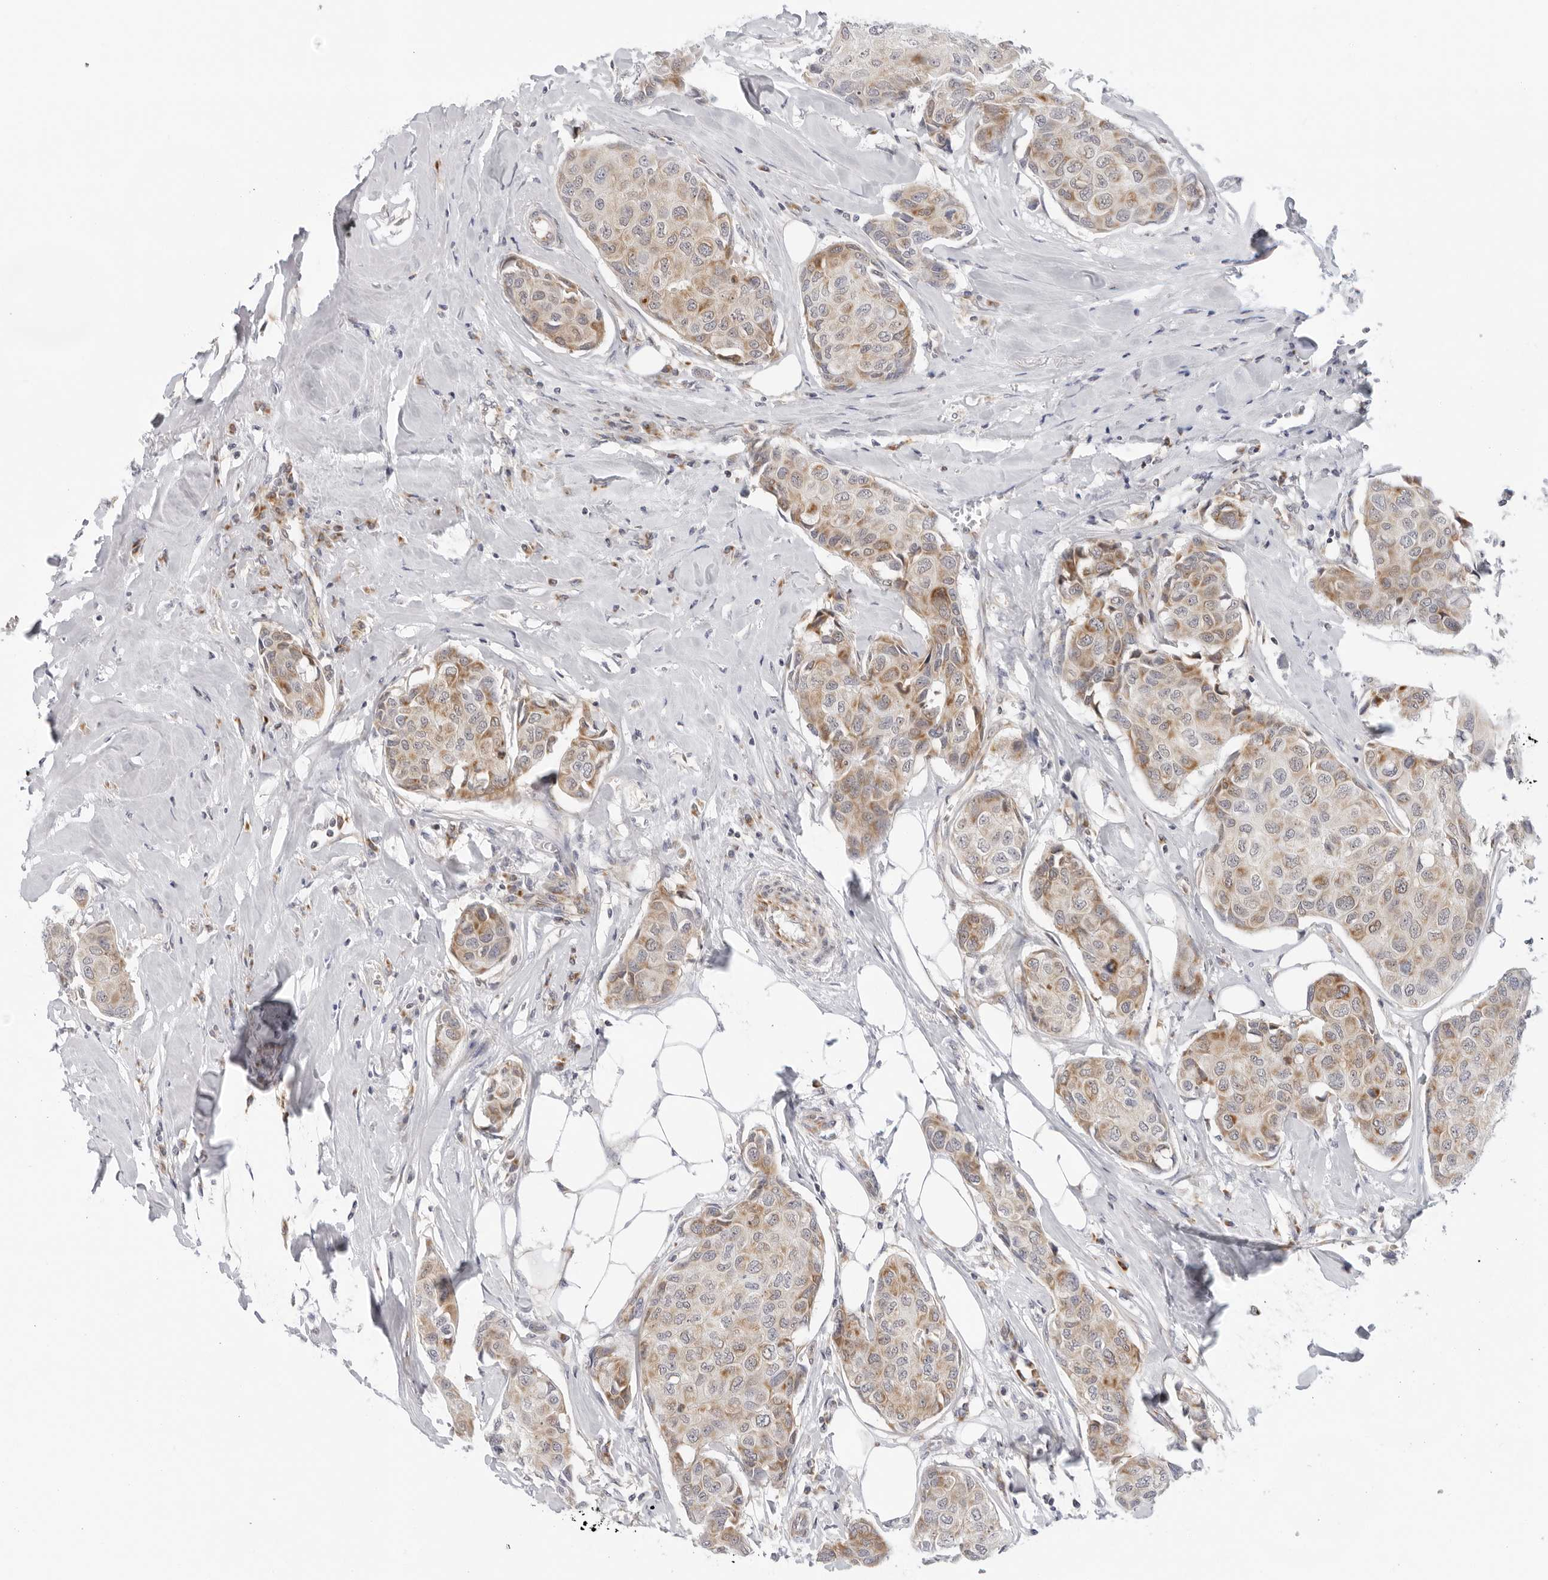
{"staining": {"intensity": "moderate", "quantity": "25%-75%", "location": "cytoplasmic/membranous"}, "tissue": "breast cancer", "cell_type": "Tumor cells", "image_type": "cancer", "snomed": [{"axis": "morphology", "description": "Duct carcinoma"}, {"axis": "topography", "description": "Breast"}], "caption": "Protein staining of intraductal carcinoma (breast) tissue reveals moderate cytoplasmic/membranous staining in approximately 25%-75% of tumor cells. (Brightfield microscopy of DAB IHC at high magnification).", "gene": "CIART", "patient": {"sex": "female", "age": 80}}